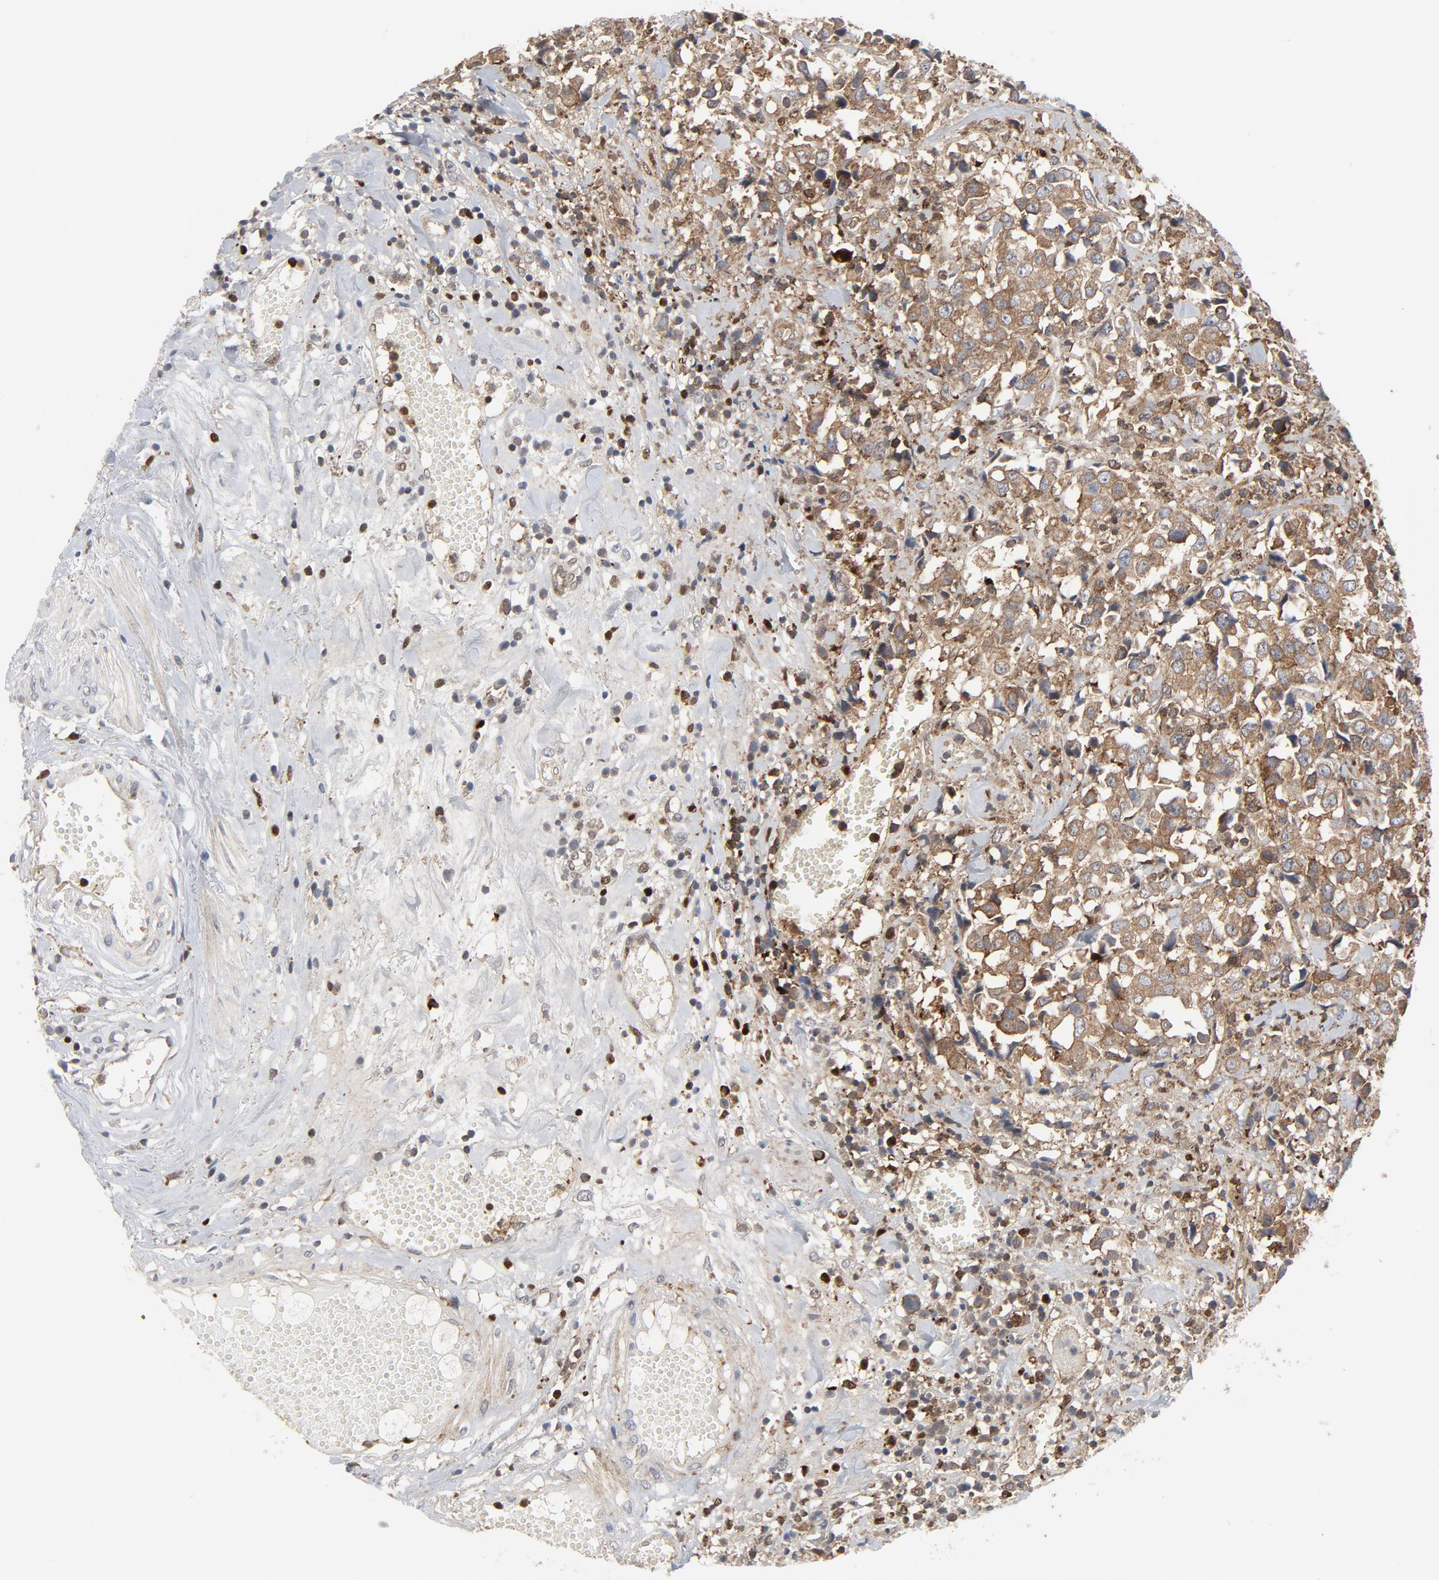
{"staining": {"intensity": "moderate", "quantity": ">75%", "location": "cytoplasmic/membranous"}, "tissue": "urothelial cancer", "cell_type": "Tumor cells", "image_type": "cancer", "snomed": [{"axis": "morphology", "description": "Urothelial carcinoma, High grade"}, {"axis": "topography", "description": "Urinary bladder"}], "caption": "Human high-grade urothelial carcinoma stained for a protein (brown) exhibits moderate cytoplasmic/membranous positive expression in approximately >75% of tumor cells.", "gene": "YES1", "patient": {"sex": "female", "age": 75}}